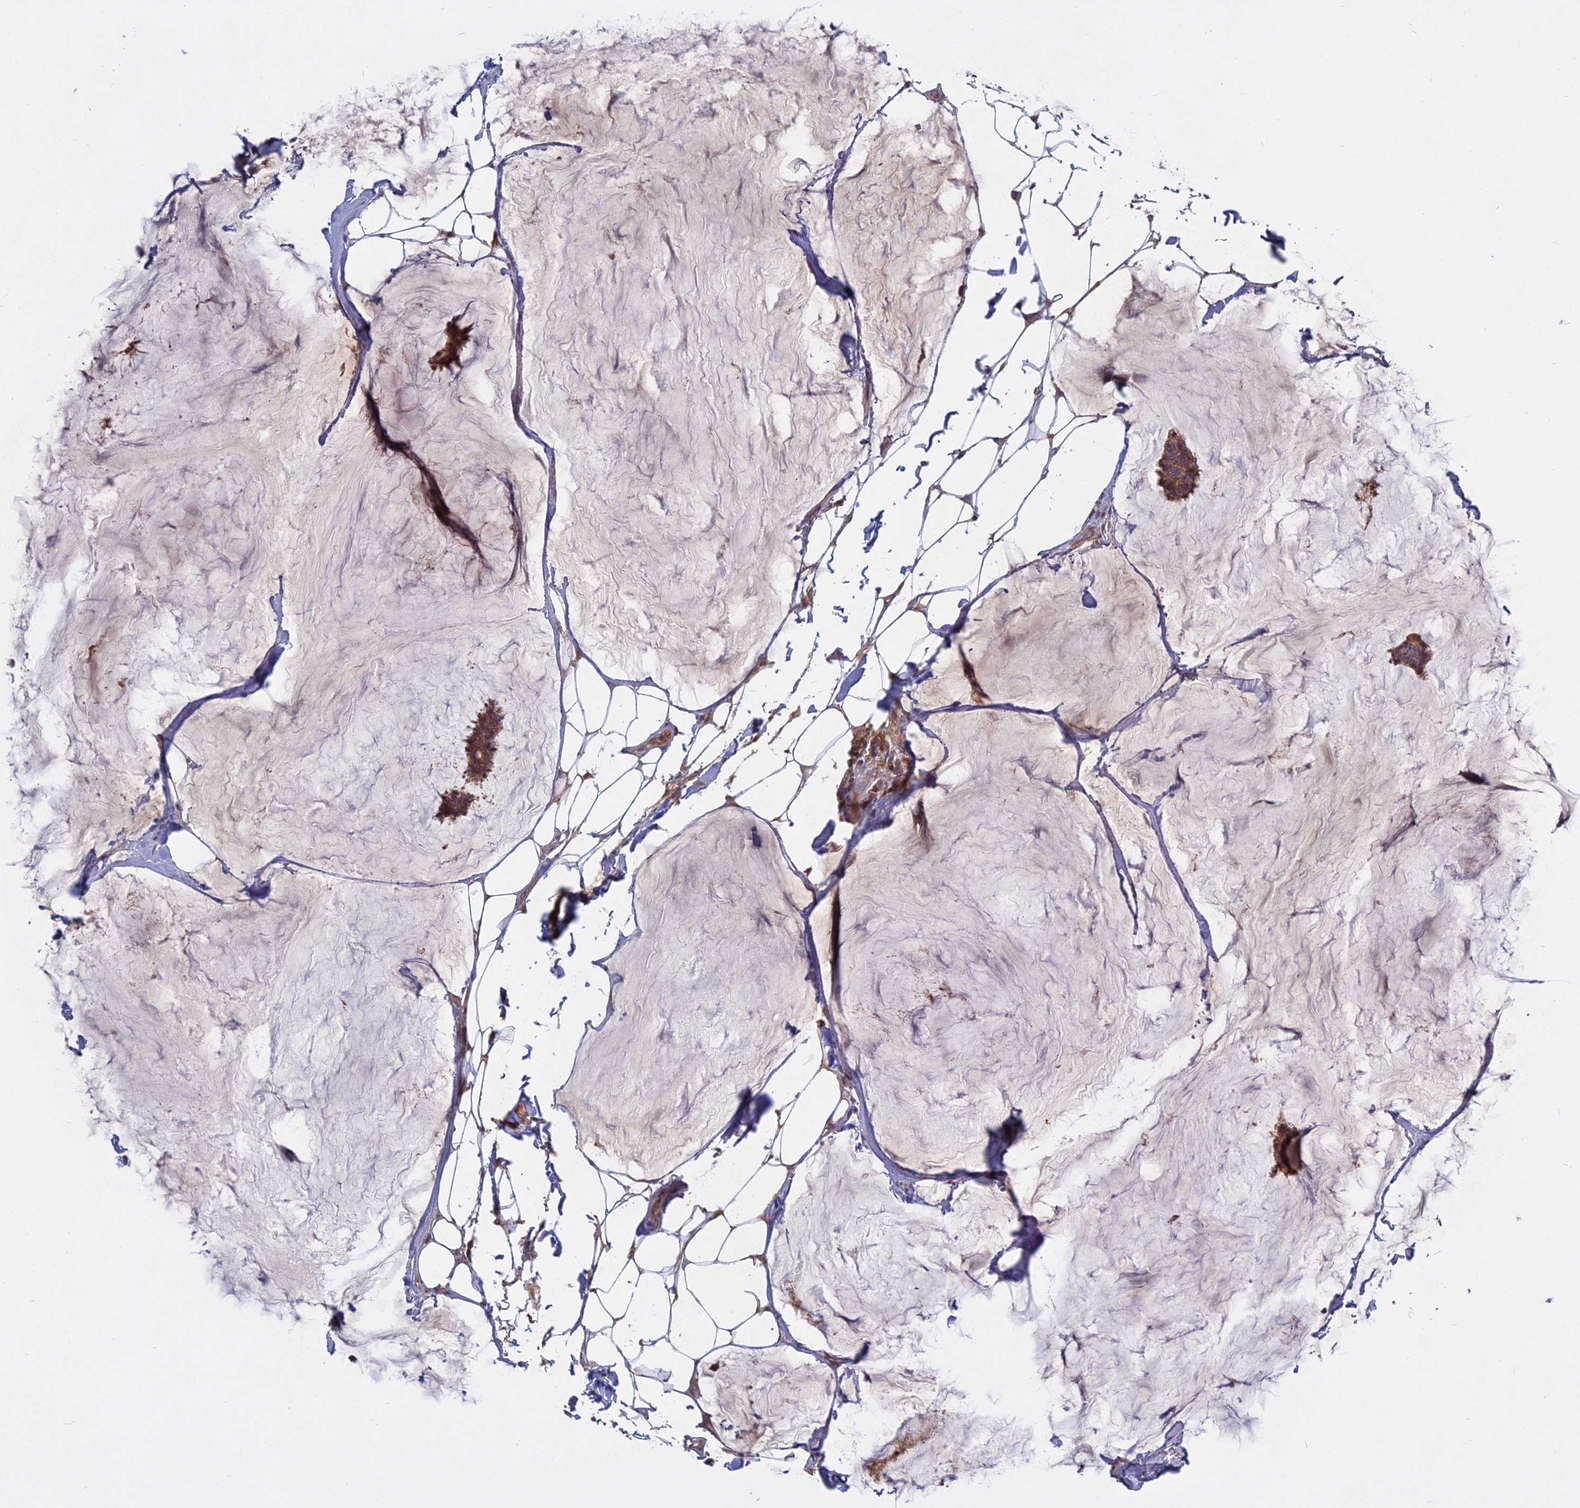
{"staining": {"intensity": "moderate", "quantity": ">75%", "location": "cytoplasmic/membranous"}, "tissue": "breast cancer", "cell_type": "Tumor cells", "image_type": "cancer", "snomed": [{"axis": "morphology", "description": "Duct carcinoma"}, {"axis": "topography", "description": "Breast"}], "caption": "IHC staining of breast cancer (intraductal carcinoma), which demonstrates medium levels of moderate cytoplasmic/membranous expression in about >75% of tumor cells indicating moderate cytoplasmic/membranous protein staining. The staining was performed using DAB (brown) for protein detection and nuclei were counterstained in hematoxylin (blue).", "gene": "TMEM208", "patient": {"sex": "female", "age": 93}}